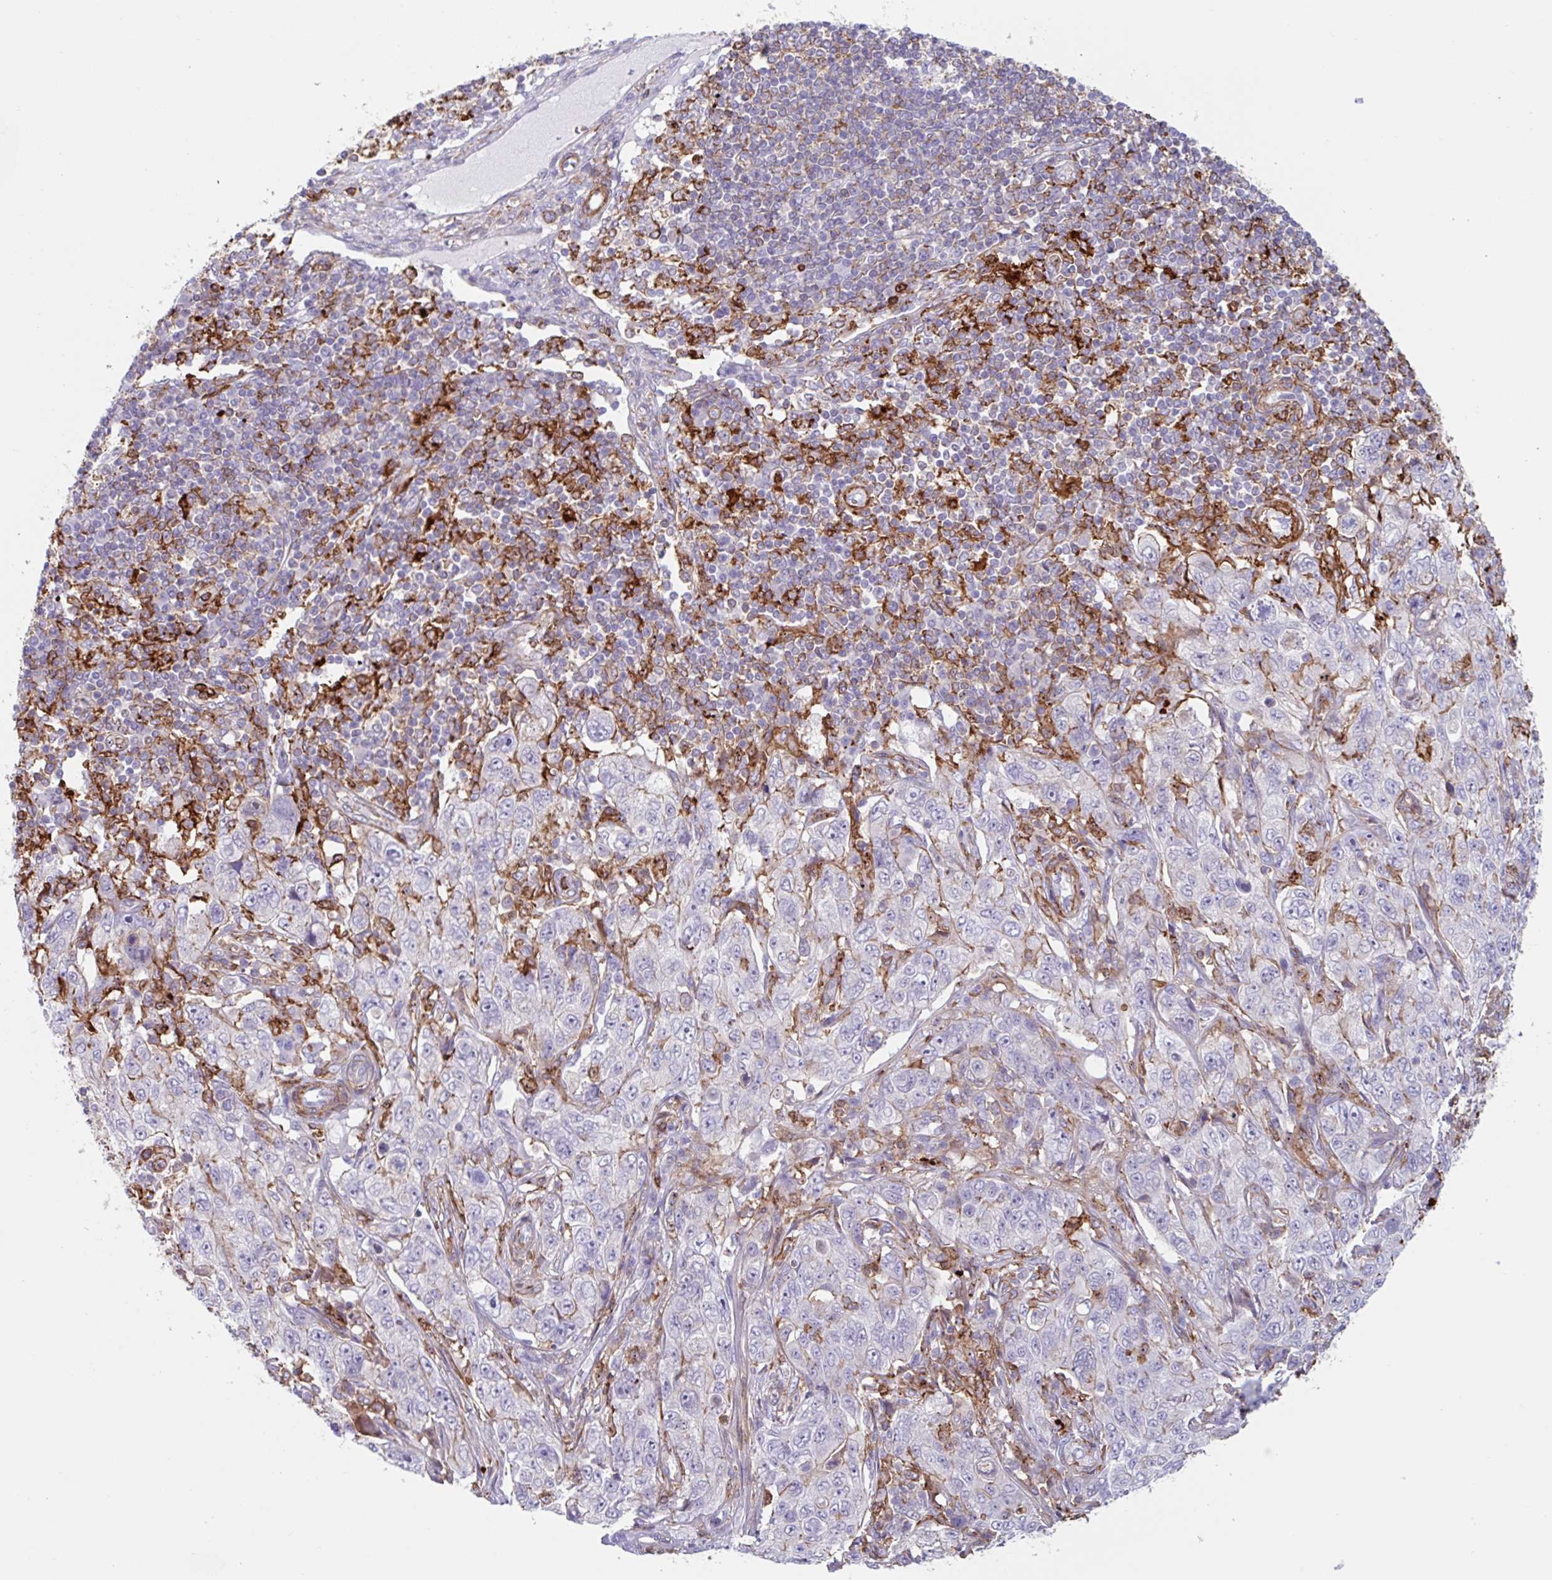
{"staining": {"intensity": "negative", "quantity": "none", "location": "none"}, "tissue": "pancreatic cancer", "cell_type": "Tumor cells", "image_type": "cancer", "snomed": [{"axis": "morphology", "description": "Adenocarcinoma, NOS"}, {"axis": "topography", "description": "Pancreas"}], "caption": "Pancreatic adenocarcinoma was stained to show a protein in brown. There is no significant expression in tumor cells. (Immunohistochemistry (ihc), brightfield microscopy, high magnification).", "gene": "EFHD1", "patient": {"sex": "male", "age": 68}}